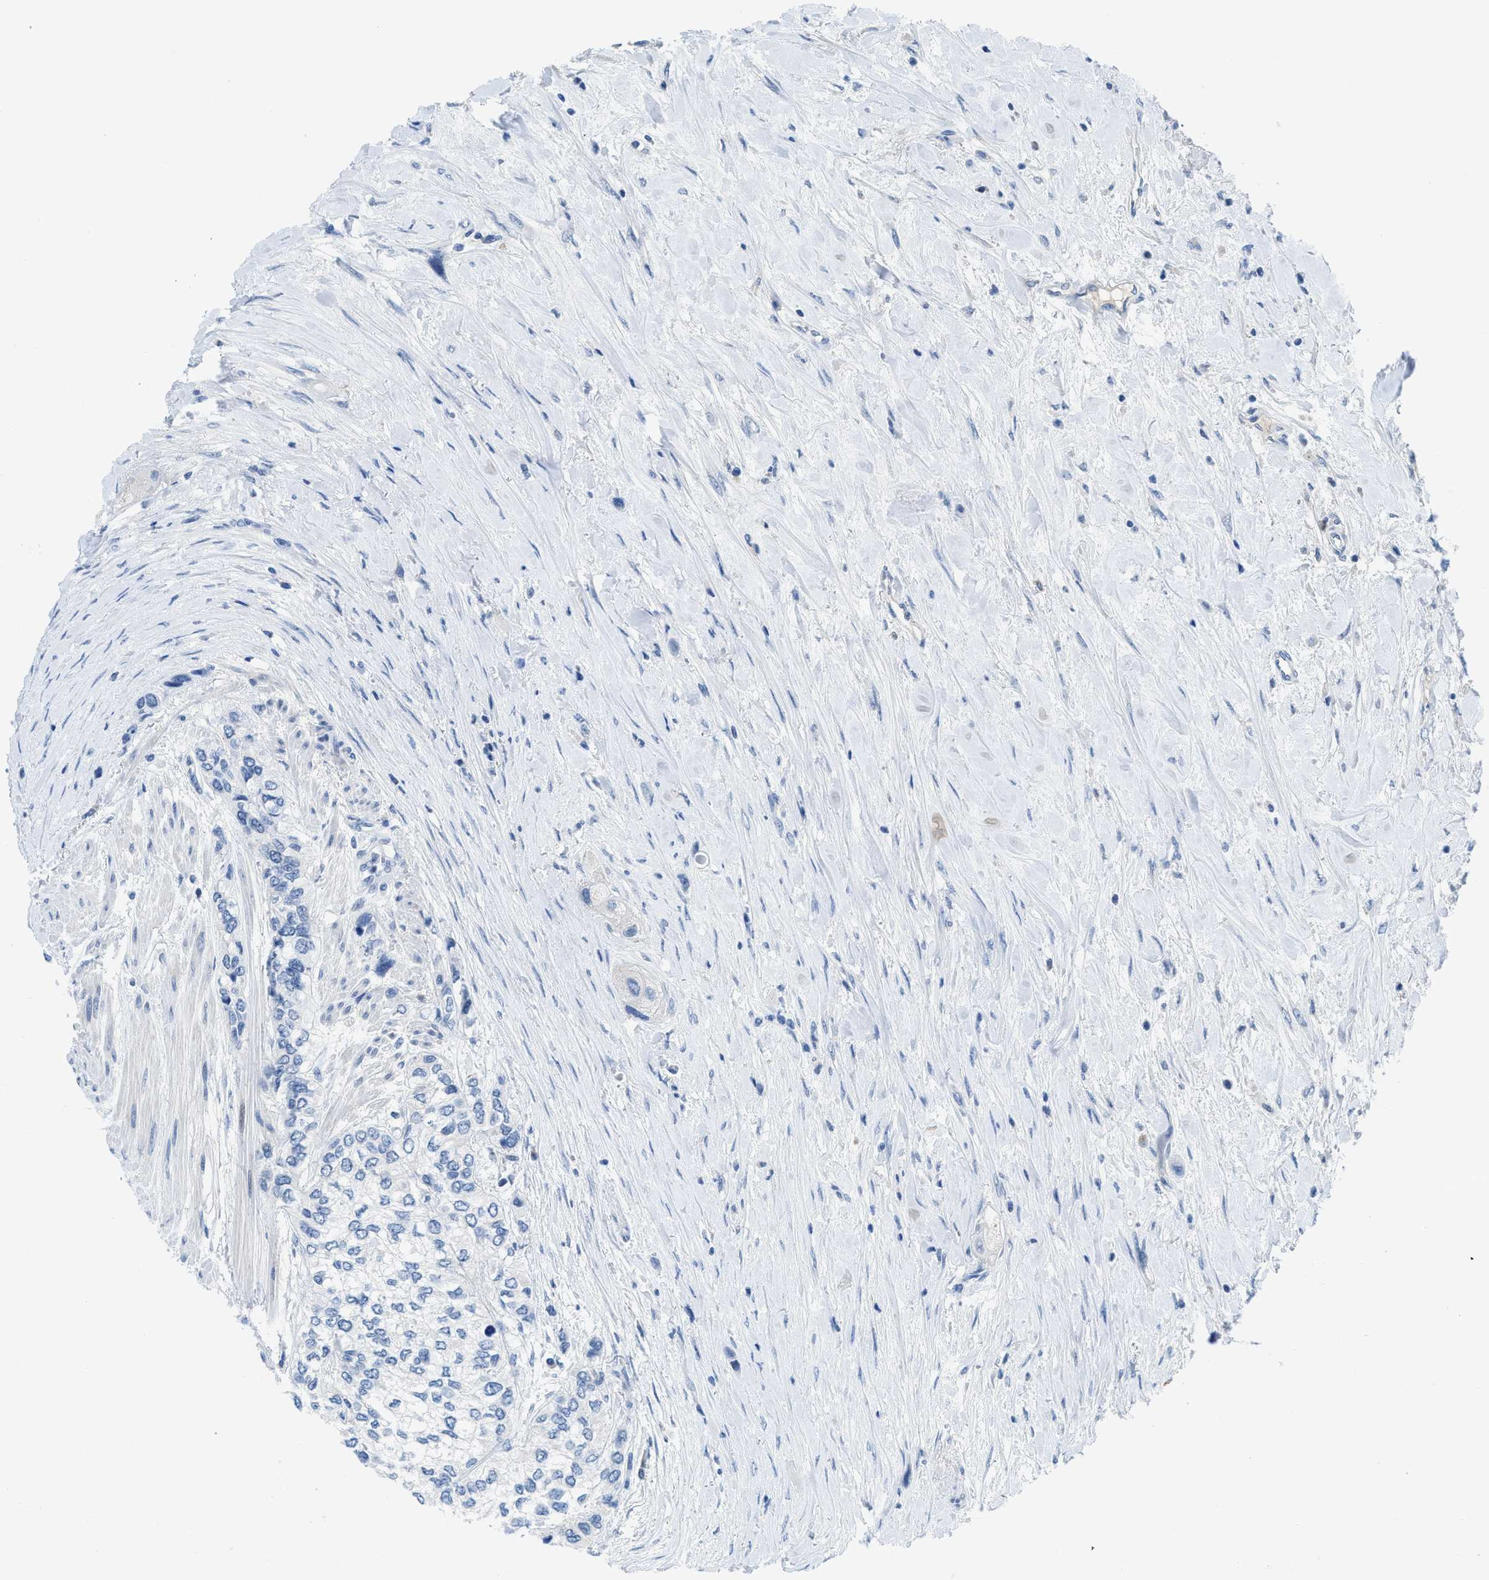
{"staining": {"intensity": "negative", "quantity": "none", "location": "none"}, "tissue": "urothelial cancer", "cell_type": "Tumor cells", "image_type": "cancer", "snomed": [{"axis": "morphology", "description": "Urothelial carcinoma, High grade"}, {"axis": "topography", "description": "Urinary bladder"}], "caption": "Tumor cells show no significant expression in high-grade urothelial carcinoma.", "gene": "MBL2", "patient": {"sex": "female", "age": 56}}